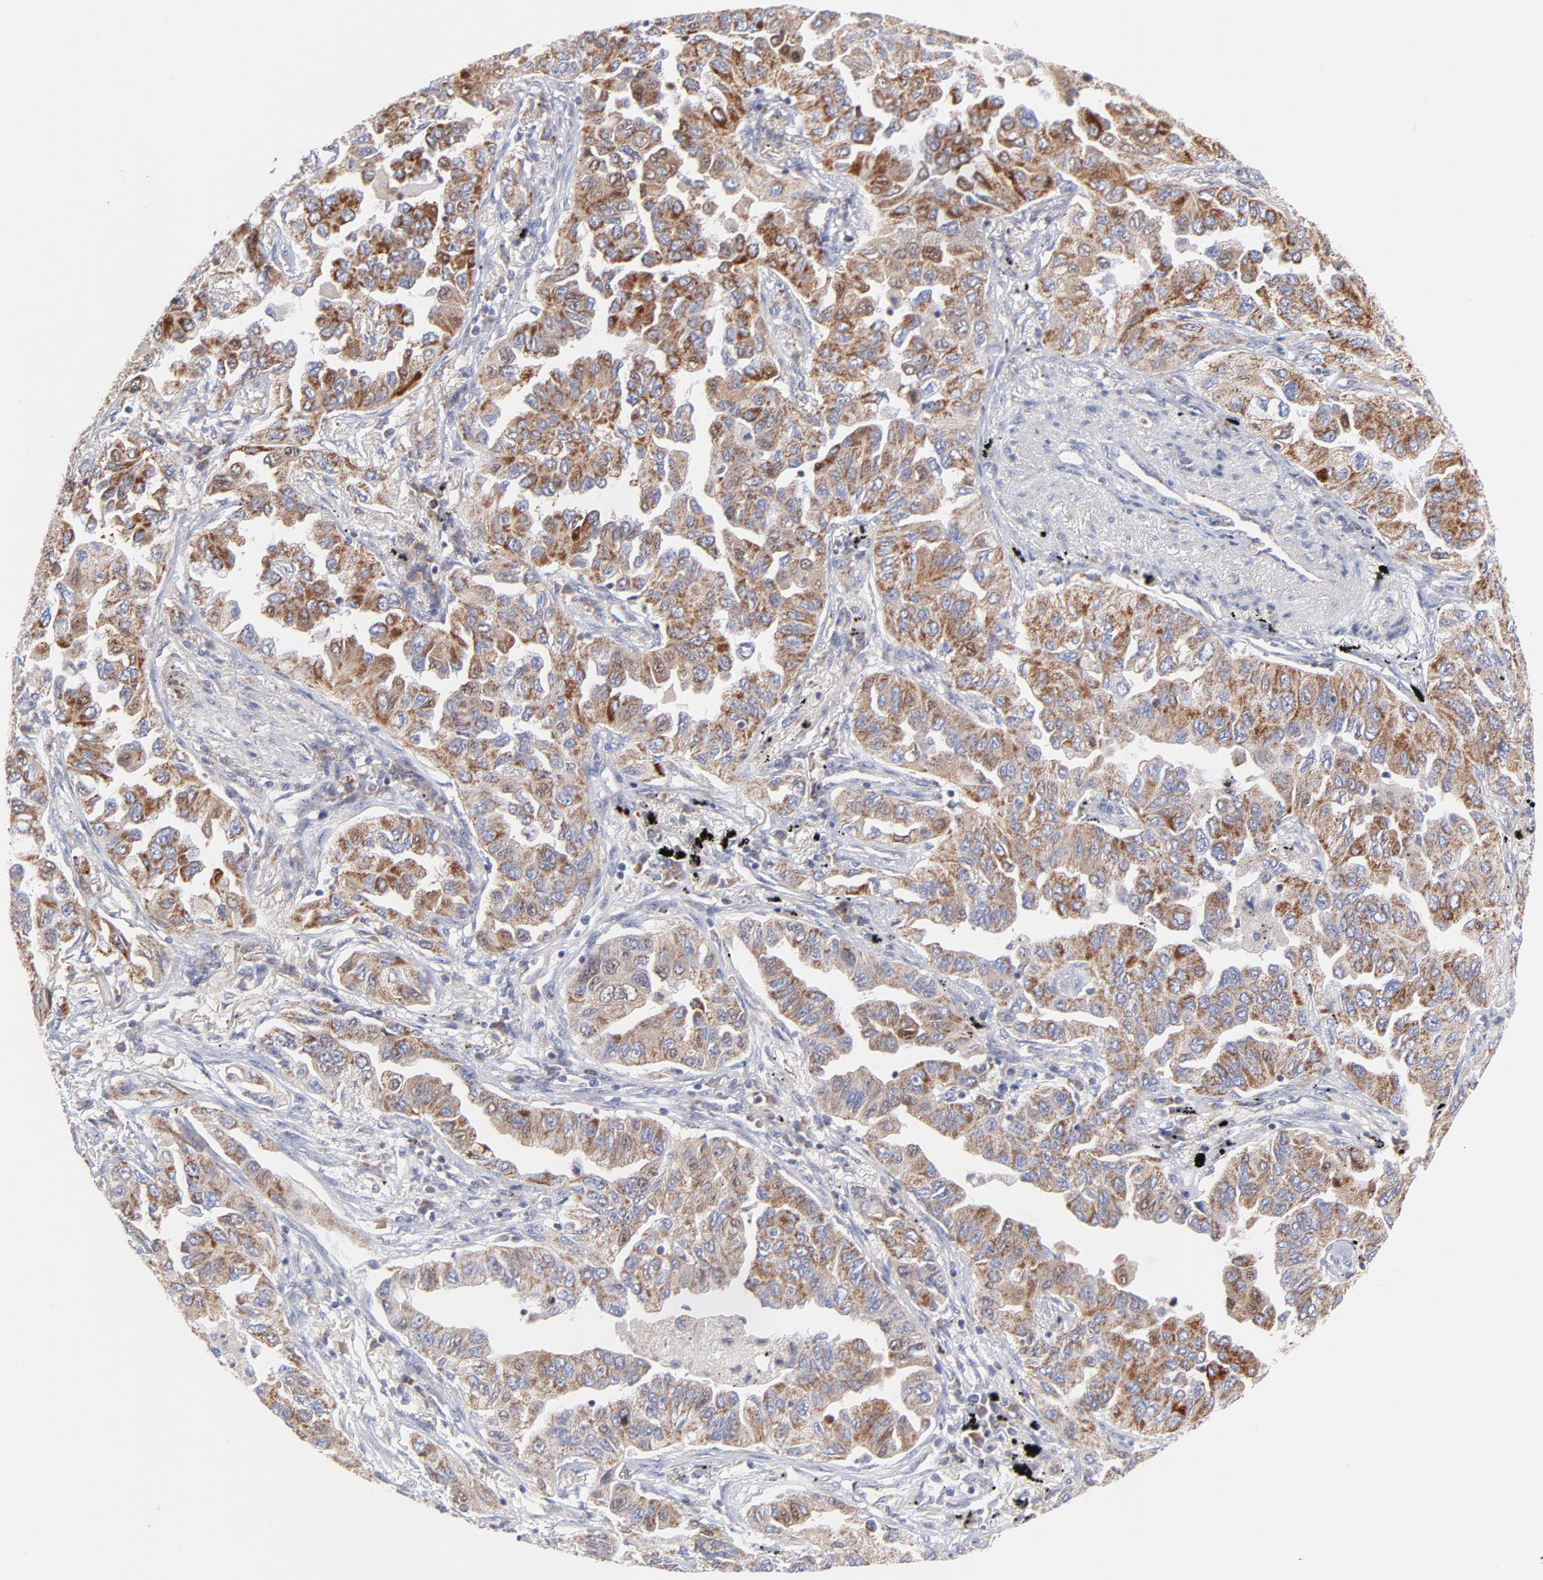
{"staining": {"intensity": "moderate", "quantity": ">75%", "location": "cytoplasmic/membranous"}, "tissue": "lung cancer", "cell_type": "Tumor cells", "image_type": "cancer", "snomed": [{"axis": "morphology", "description": "Adenocarcinoma, NOS"}, {"axis": "topography", "description": "Lung"}], "caption": "IHC histopathology image of neoplastic tissue: lung adenocarcinoma stained using immunohistochemistry displays medium levels of moderate protein expression localized specifically in the cytoplasmic/membranous of tumor cells, appearing as a cytoplasmic/membranous brown color.", "gene": "TIMM8A", "patient": {"sex": "female", "age": 65}}